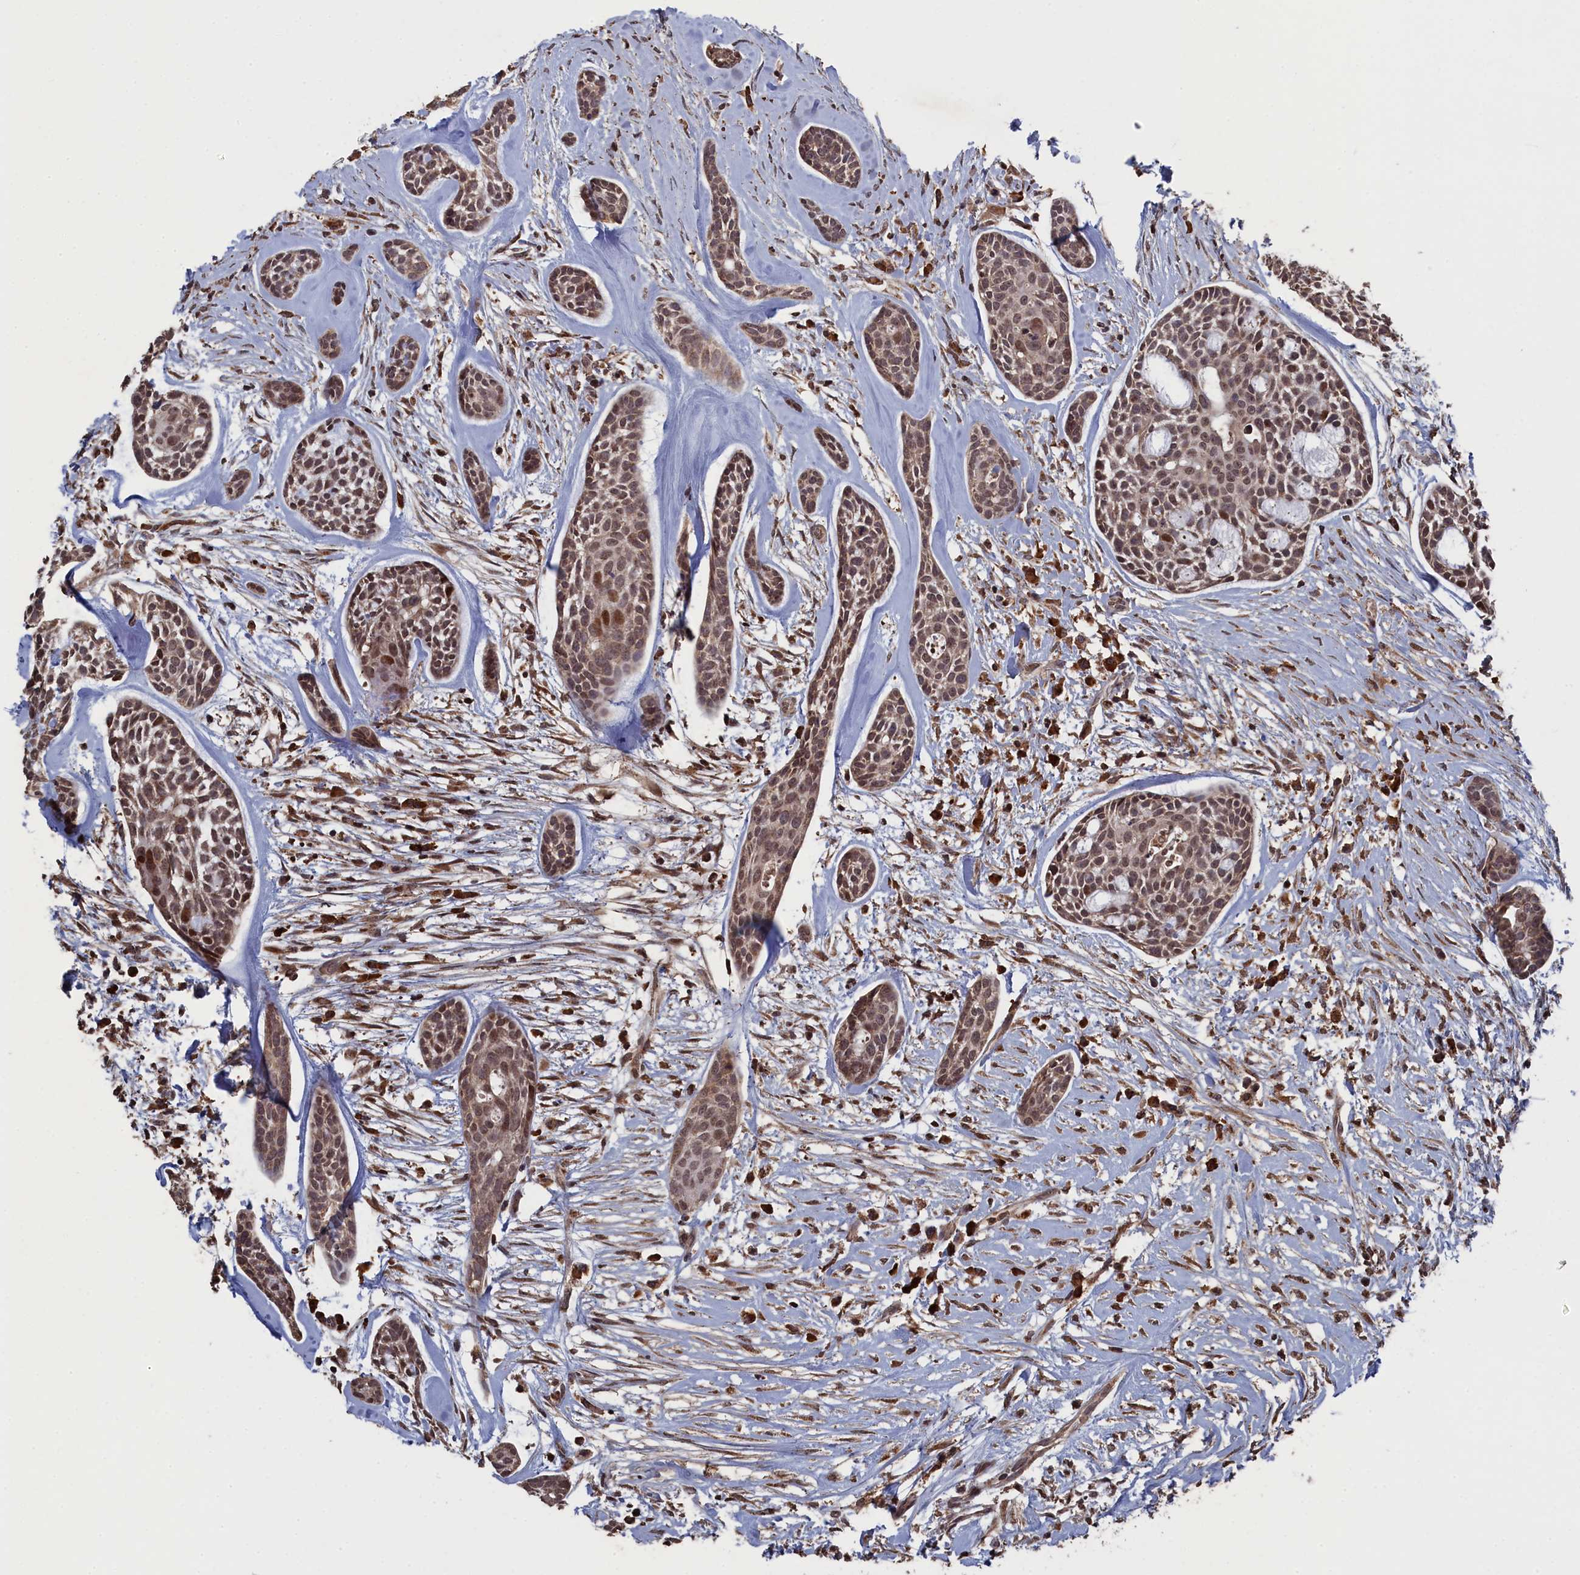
{"staining": {"intensity": "moderate", "quantity": ">75%", "location": "nuclear"}, "tissue": "head and neck cancer", "cell_type": "Tumor cells", "image_type": "cancer", "snomed": [{"axis": "morphology", "description": "Adenocarcinoma, NOS"}, {"axis": "topography", "description": "Subcutis"}, {"axis": "topography", "description": "Head-Neck"}], "caption": "Human head and neck cancer (adenocarcinoma) stained for a protein (brown) reveals moderate nuclear positive expression in approximately >75% of tumor cells.", "gene": "CEACAM21", "patient": {"sex": "female", "age": 73}}